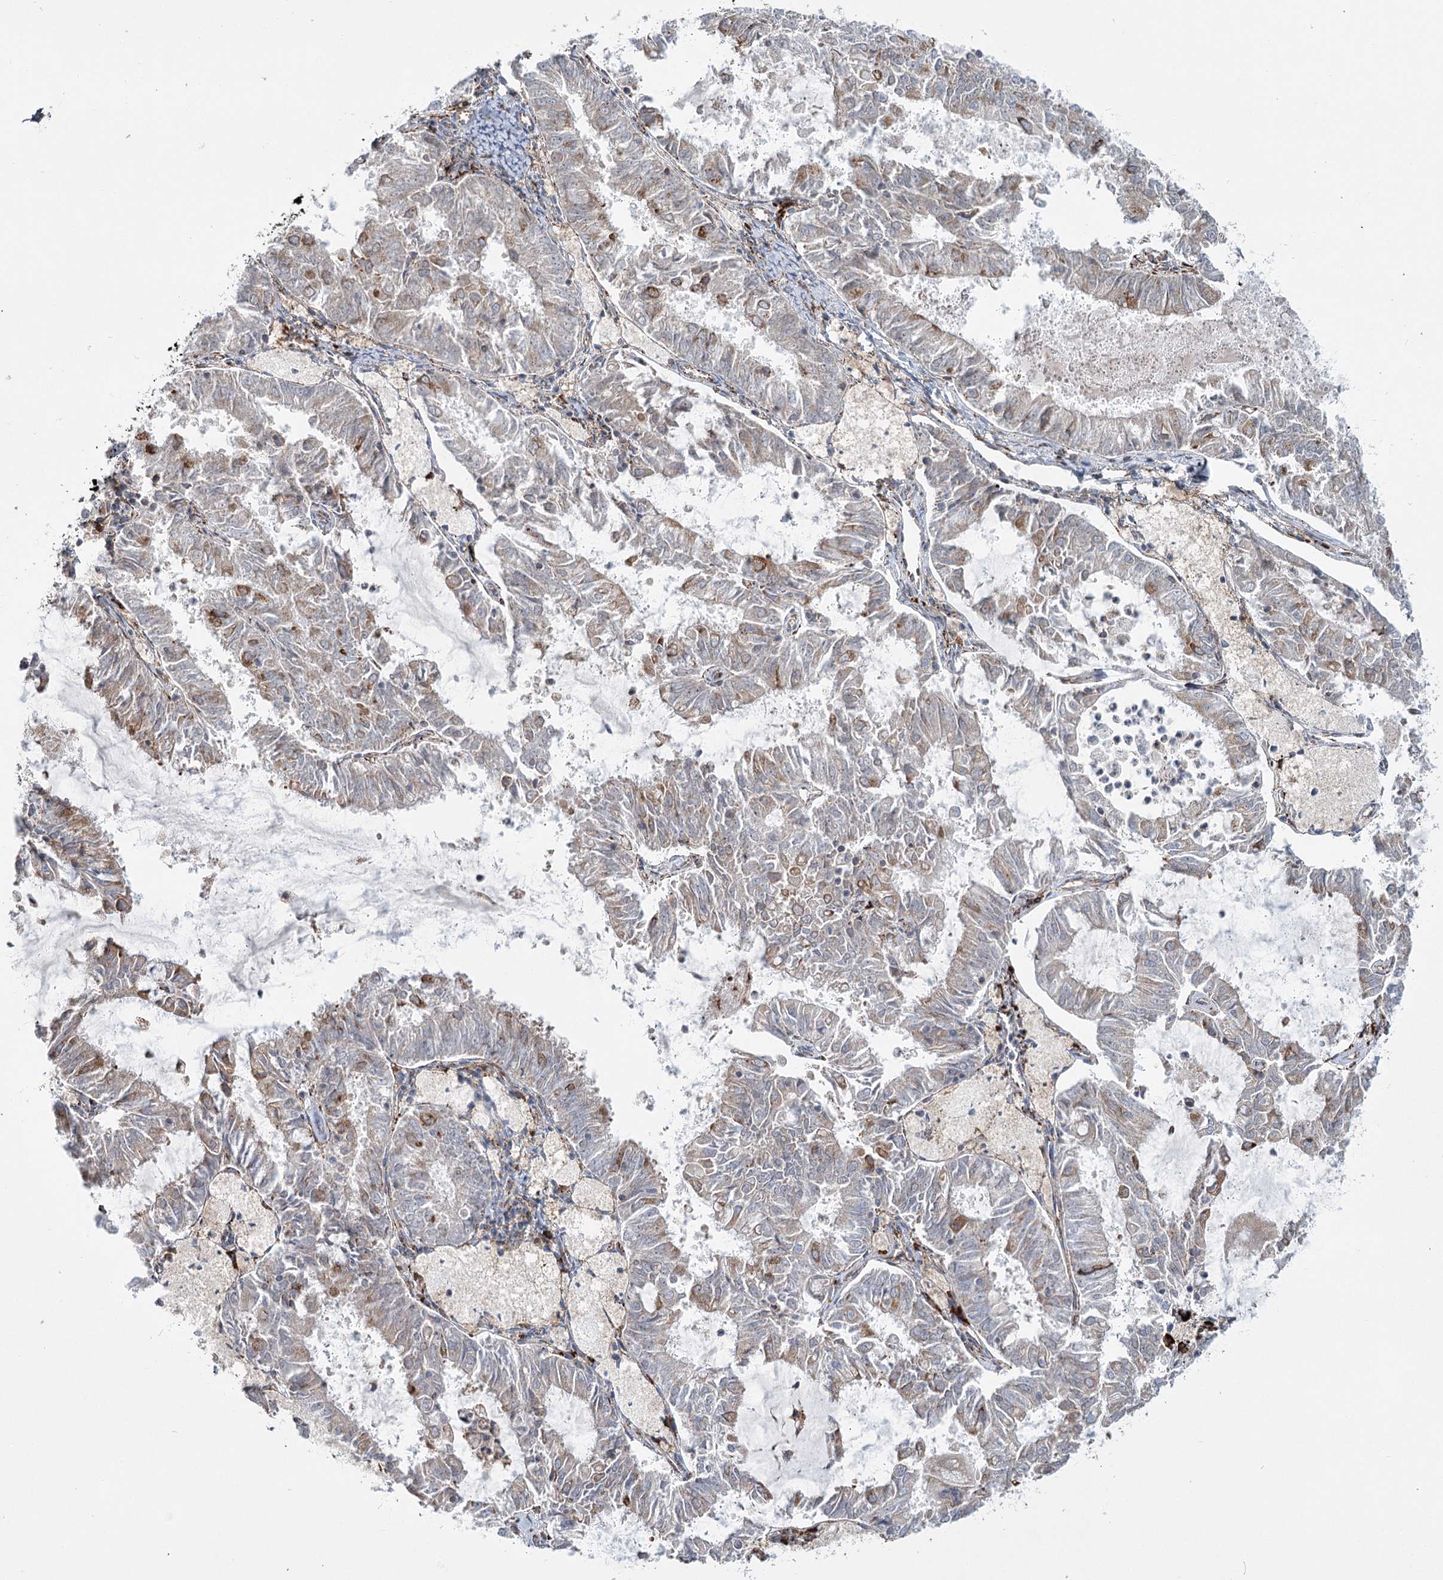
{"staining": {"intensity": "moderate", "quantity": "<25%", "location": "cytoplasmic/membranous"}, "tissue": "endometrial cancer", "cell_type": "Tumor cells", "image_type": "cancer", "snomed": [{"axis": "morphology", "description": "Adenocarcinoma, NOS"}, {"axis": "topography", "description": "Endometrium"}], "caption": "Immunohistochemical staining of human endometrial cancer (adenocarcinoma) demonstrates low levels of moderate cytoplasmic/membranous protein expression in about <25% of tumor cells.", "gene": "POGLUT1", "patient": {"sex": "female", "age": 57}}